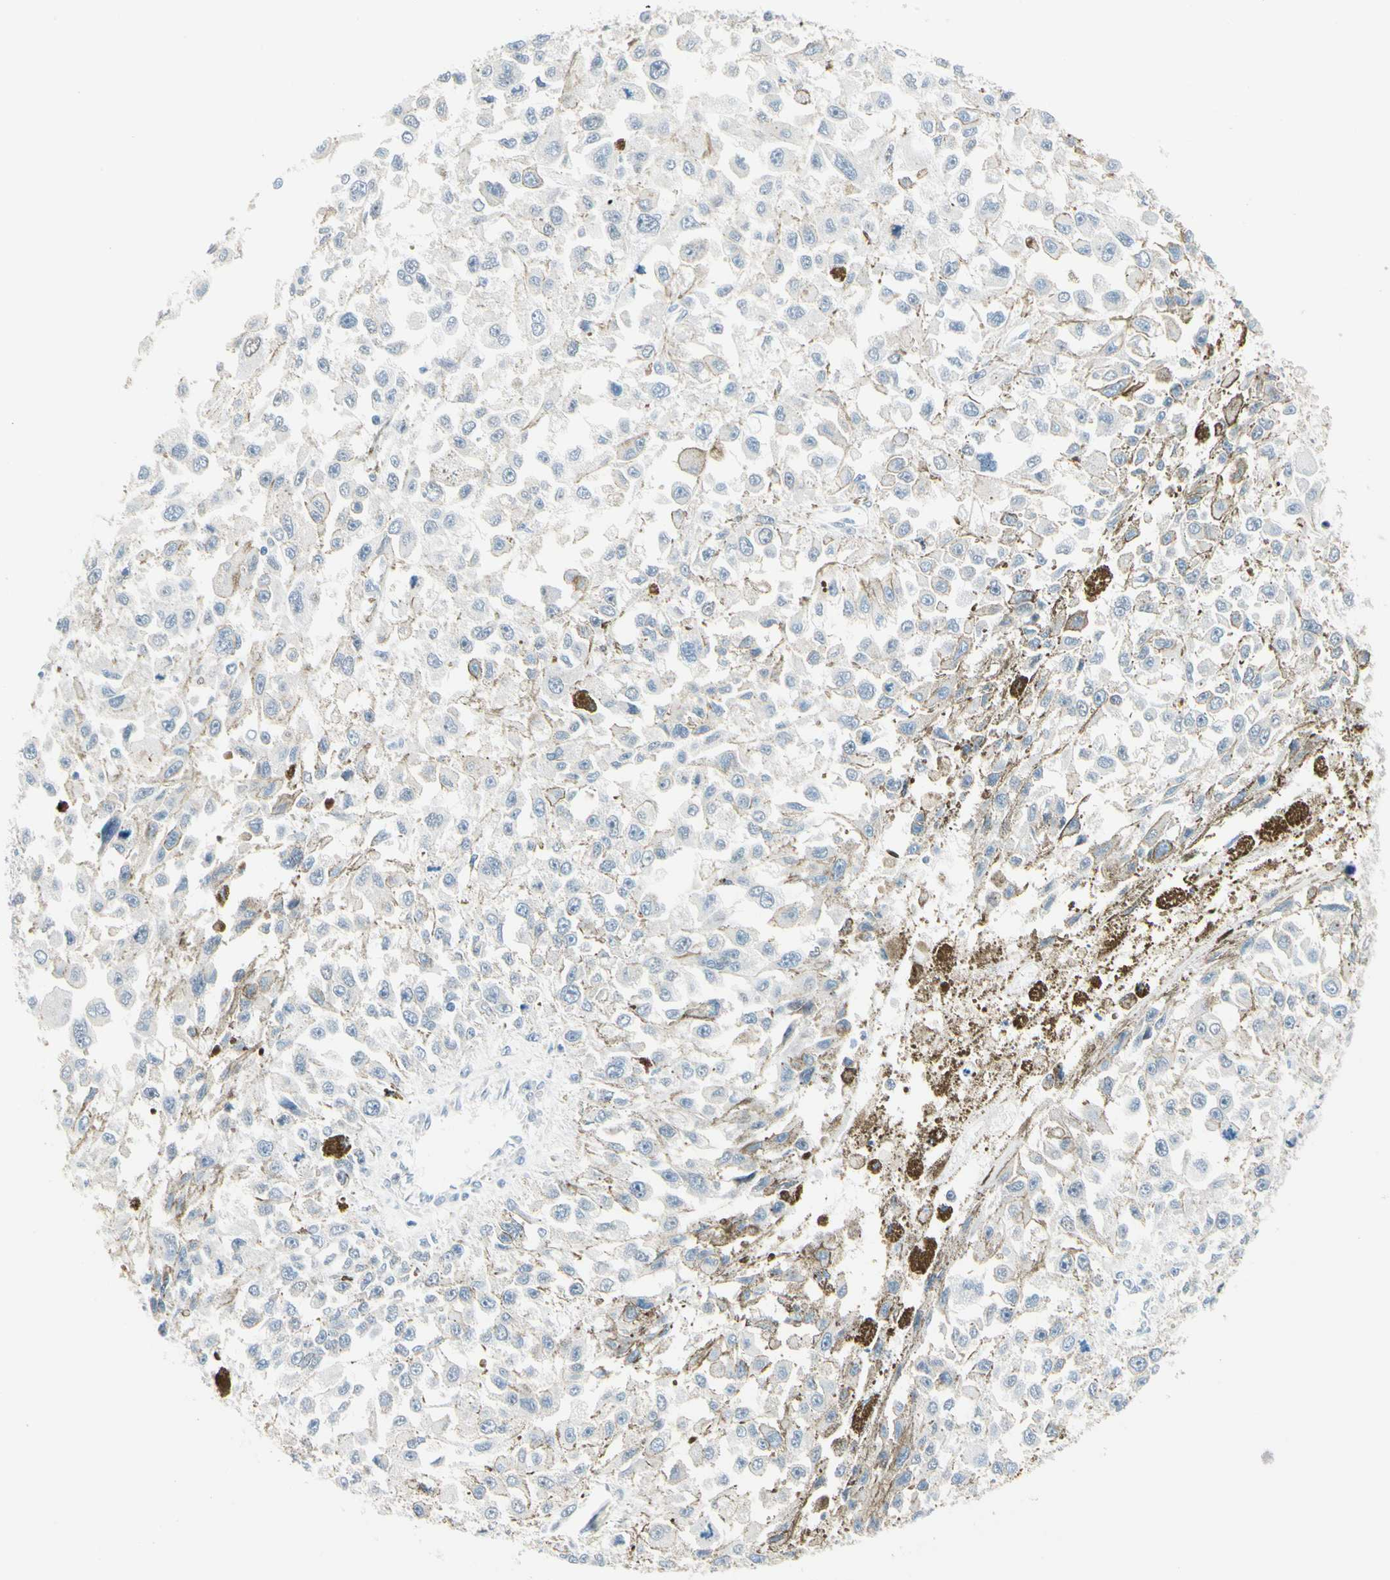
{"staining": {"intensity": "negative", "quantity": "none", "location": "none"}, "tissue": "melanoma", "cell_type": "Tumor cells", "image_type": "cancer", "snomed": [{"axis": "morphology", "description": "Malignant melanoma, Metastatic site"}, {"axis": "topography", "description": "Lymph node"}], "caption": "This is an IHC photomicrograph of melanoma. There is no positivity in tumor cells.", "gene": "CFAP36", "patient": {"sex": "male", "age": 59}}